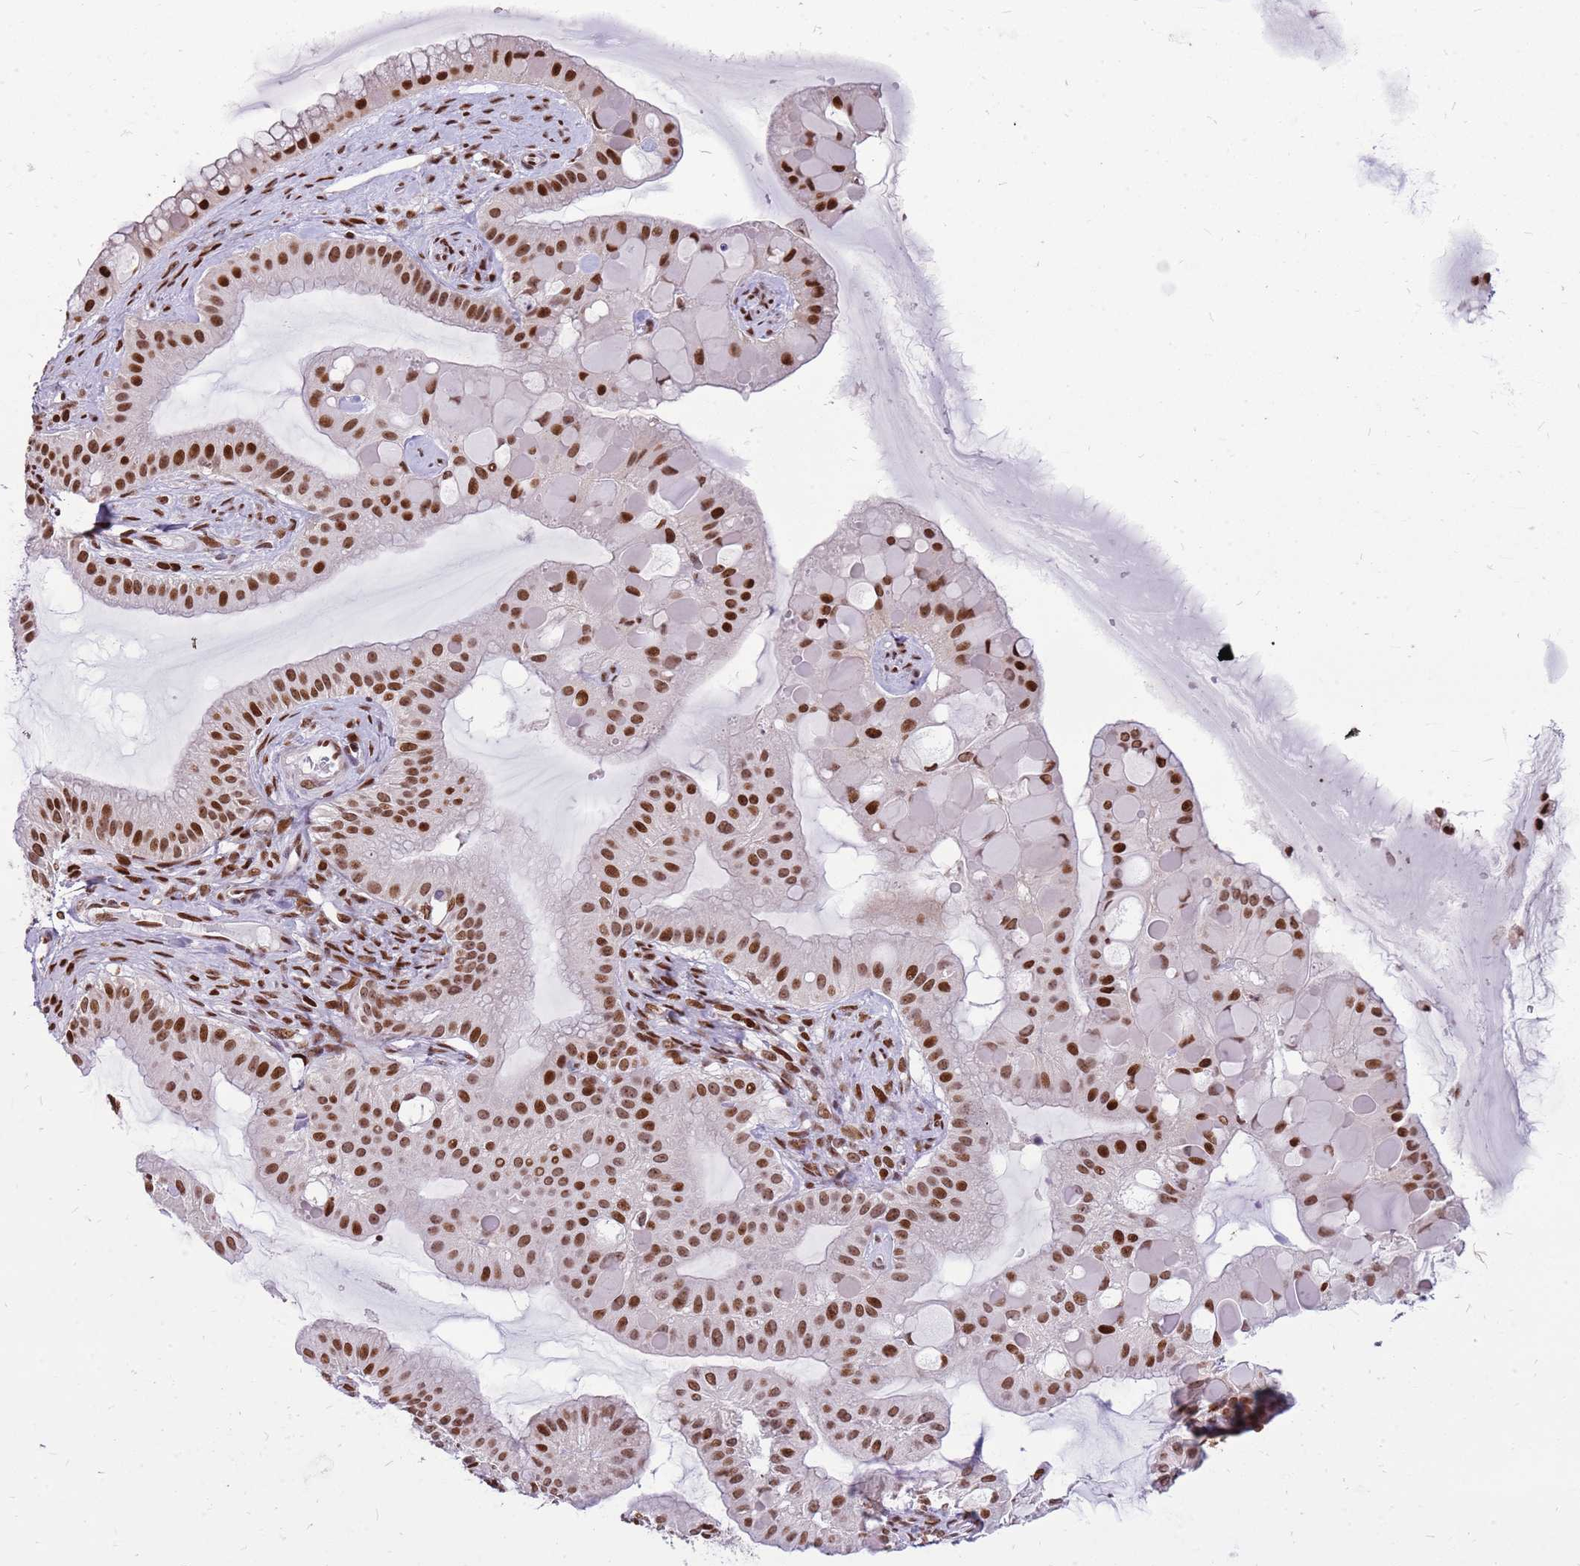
{"staining": {"intensity": "moderate", "quantity": ">75%", "location": "nuclear"}, "tissue": "ovarian cancer", "cell_type": "Tumor cells", "image_type": "cancer", "snomed": [{"axis": "morphology", "description": "Cystadenocarcinoma, mucinous, NOS"}, {"axis": "topography", "description": "Ovary"}], "caption": "Brown immunohistochemical staining in ovarian cancer reveals moderate nuclear staining in about >75% of tumor cells.", "gene": "WASHC4", "patient": {"sex": "female", "age": 61}}